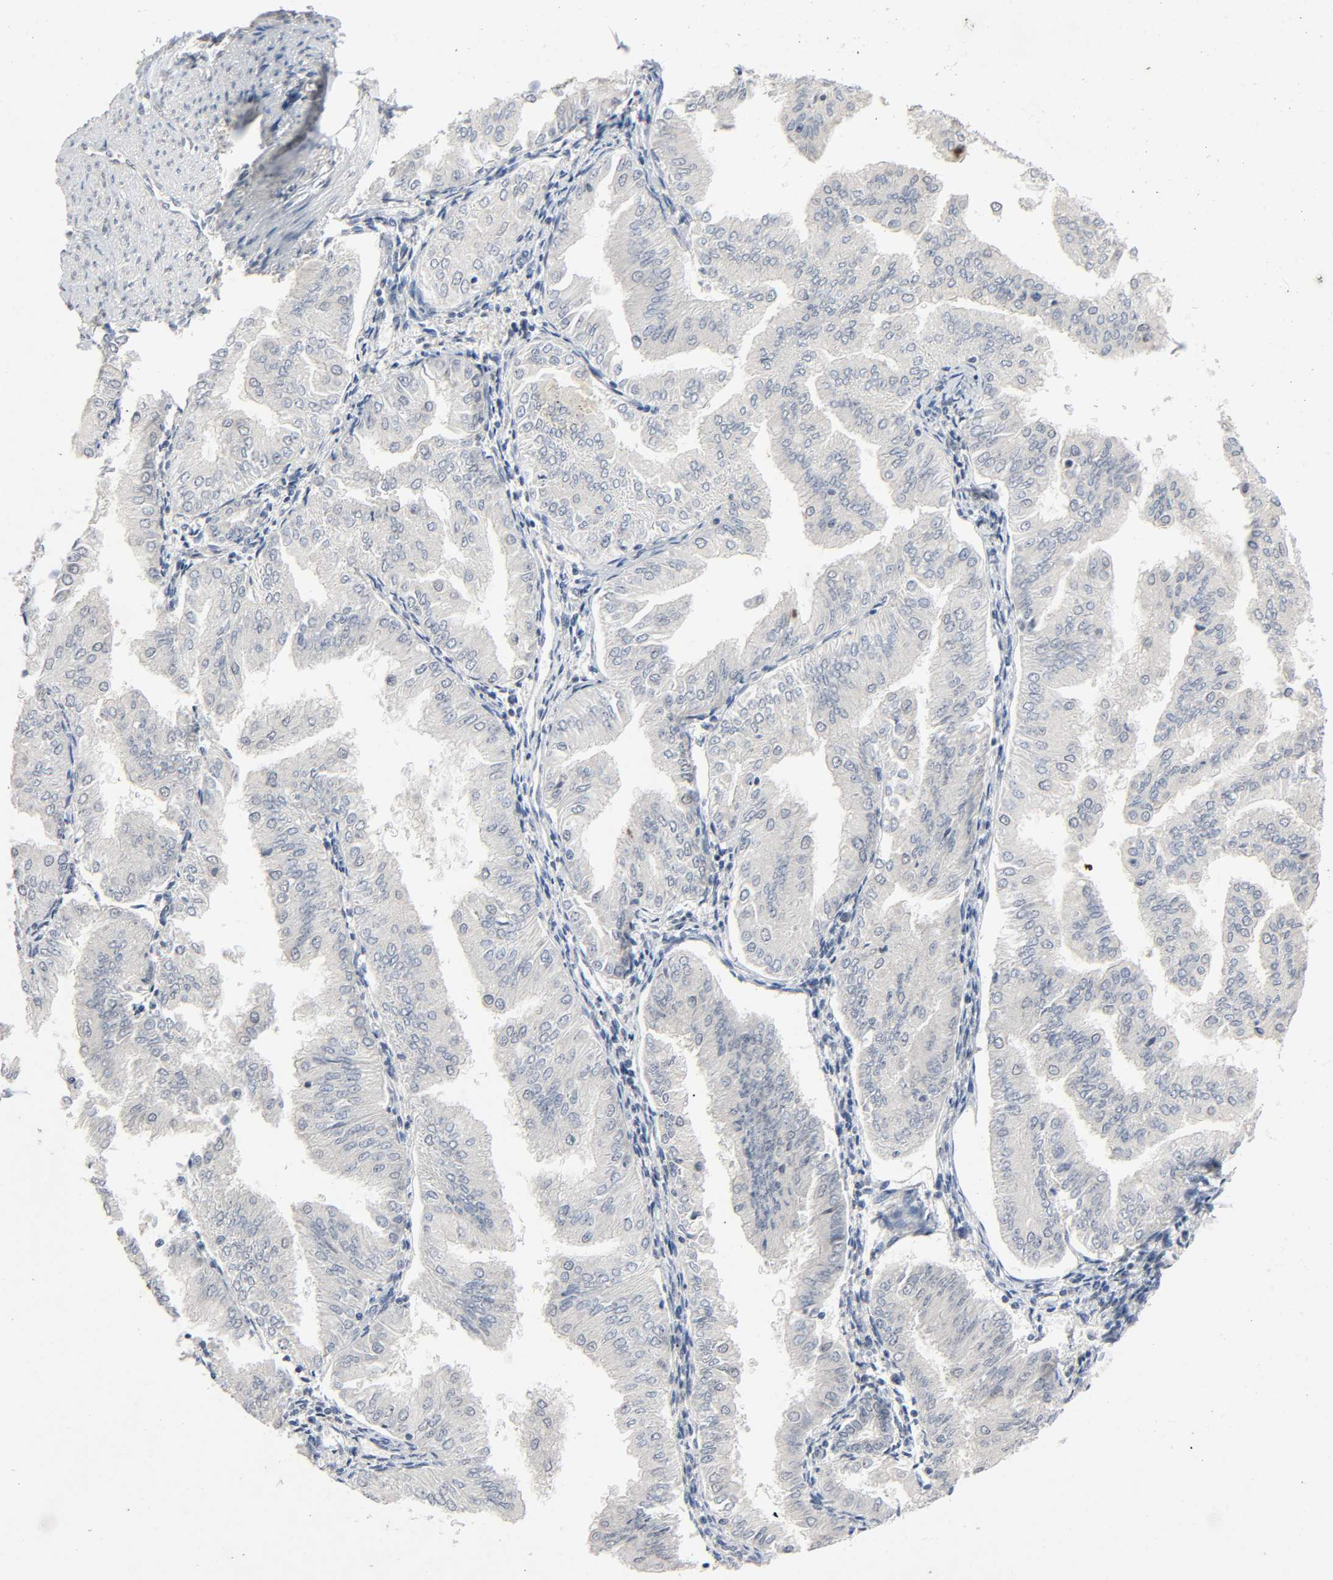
{"staining": {"intensity": "negative", "quantity": "none", "location": "none"}, "tissue": "endometrial cancer", "cell_type": "Tumor cells", "image_type": "cancer", "snomed": [{"axis": "morphology", "description": "Adenocarcinoma, NOS"}, {"axis": "topography", "description": "Endometrium"}], "caption": "Immunohistochemical staining of human endometrial adenocarcinoma reveals no significant expression in tumor cells.", "gene": "MAPKAPK5", "patient": {"sex": "female", "age": 53}}